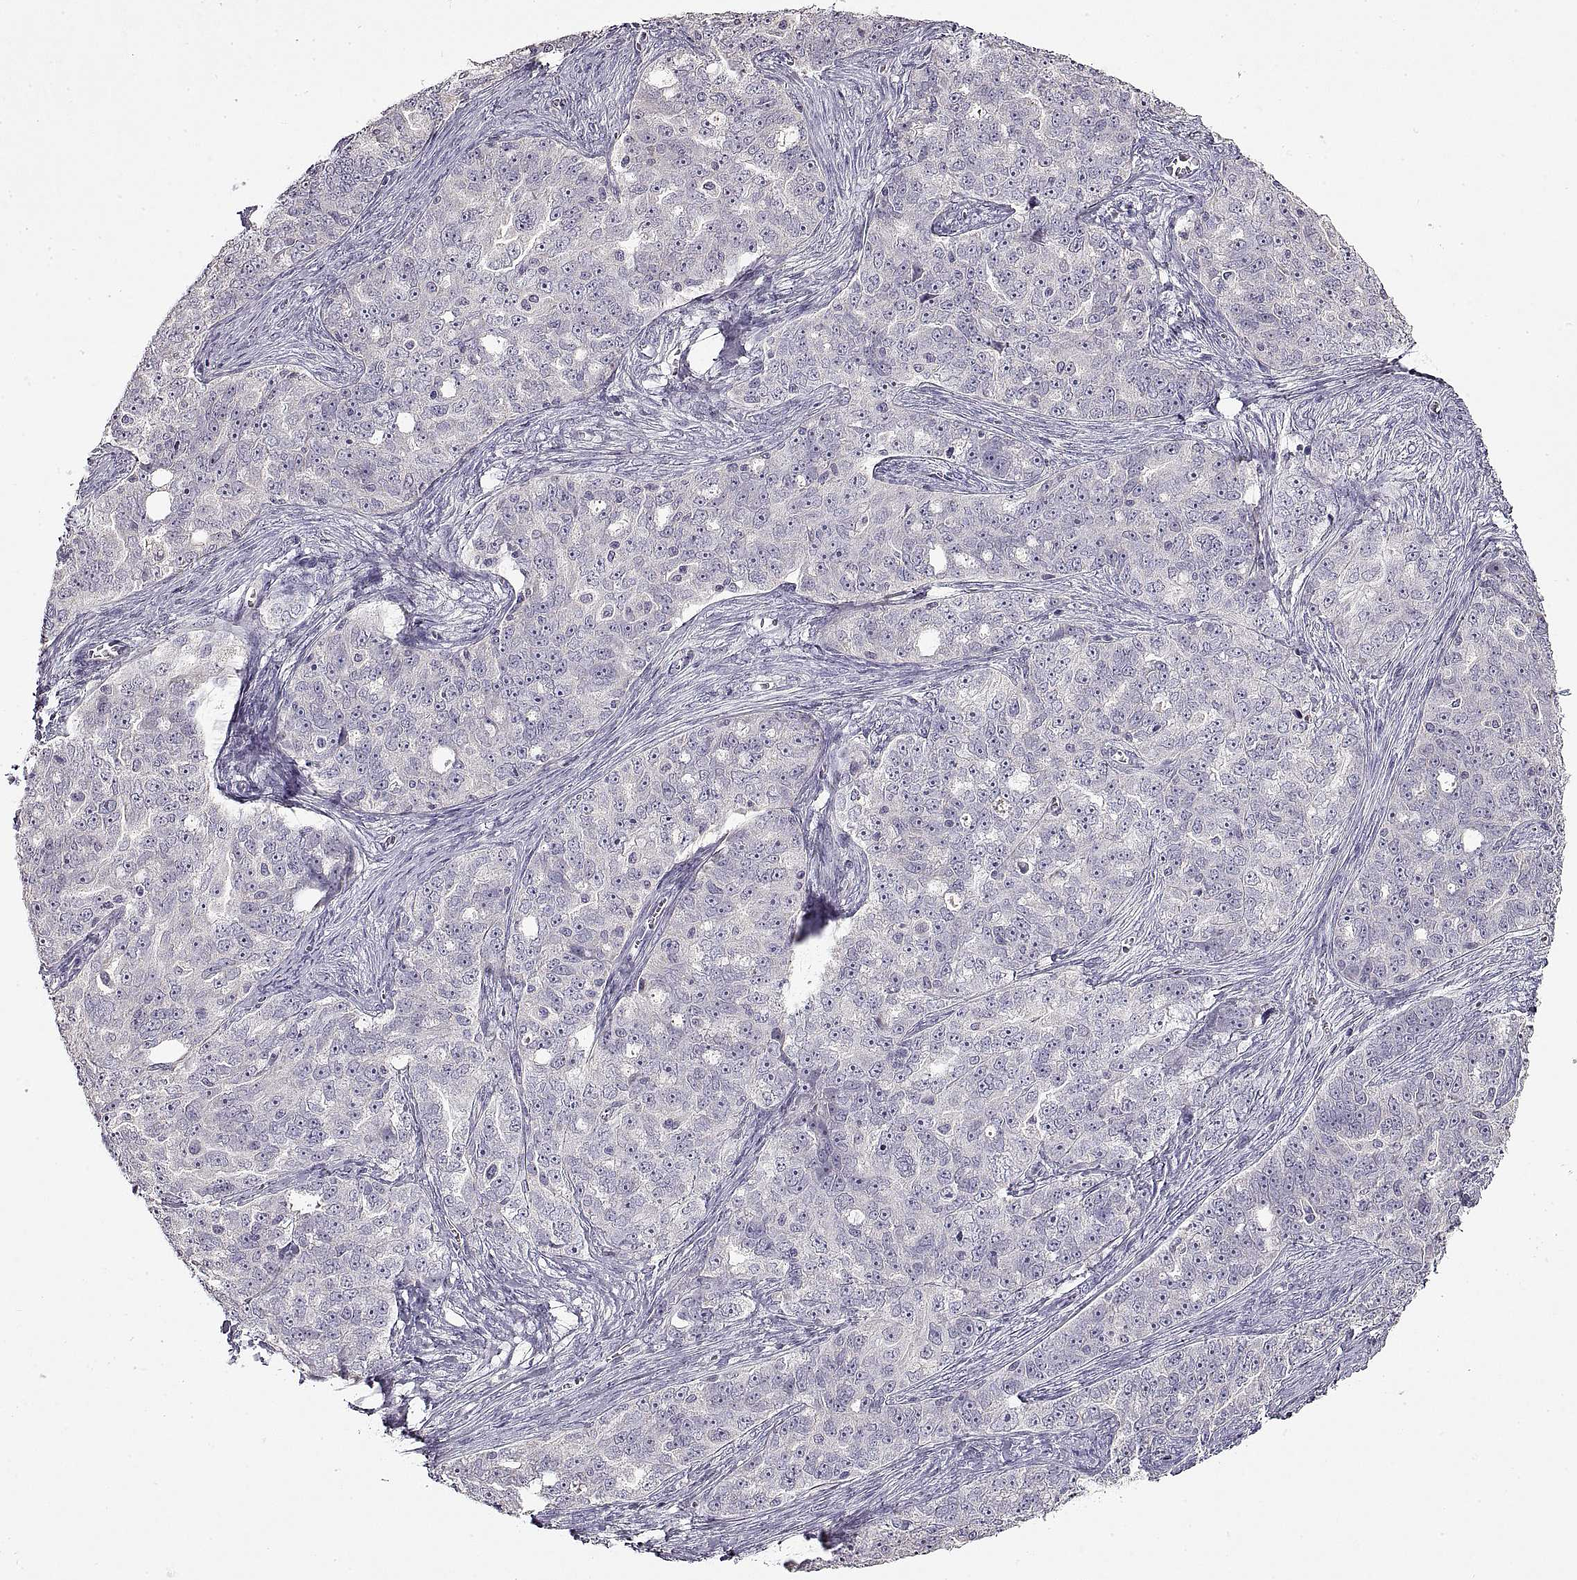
{"staining": {"intensity": "negative", "quantity": "none", "location": "none"}, "tissue": "ovarian cancer", "cell_type": "Tumor cells", "image_type": "cancer", "snomed": [{"axis": "morphology", "description": "Cystadenocarcinoma, serous, NOS"}, {"axis": "topography", "description": "Ovary"}], "caption": "Immunohistochemistry photomicrograph of ovarian cancer stained for a protein (brown), which demonstrates no staining in tumor cells.", "gene": "ADAM11", "patient": {"sex": "female", "age": 51}}